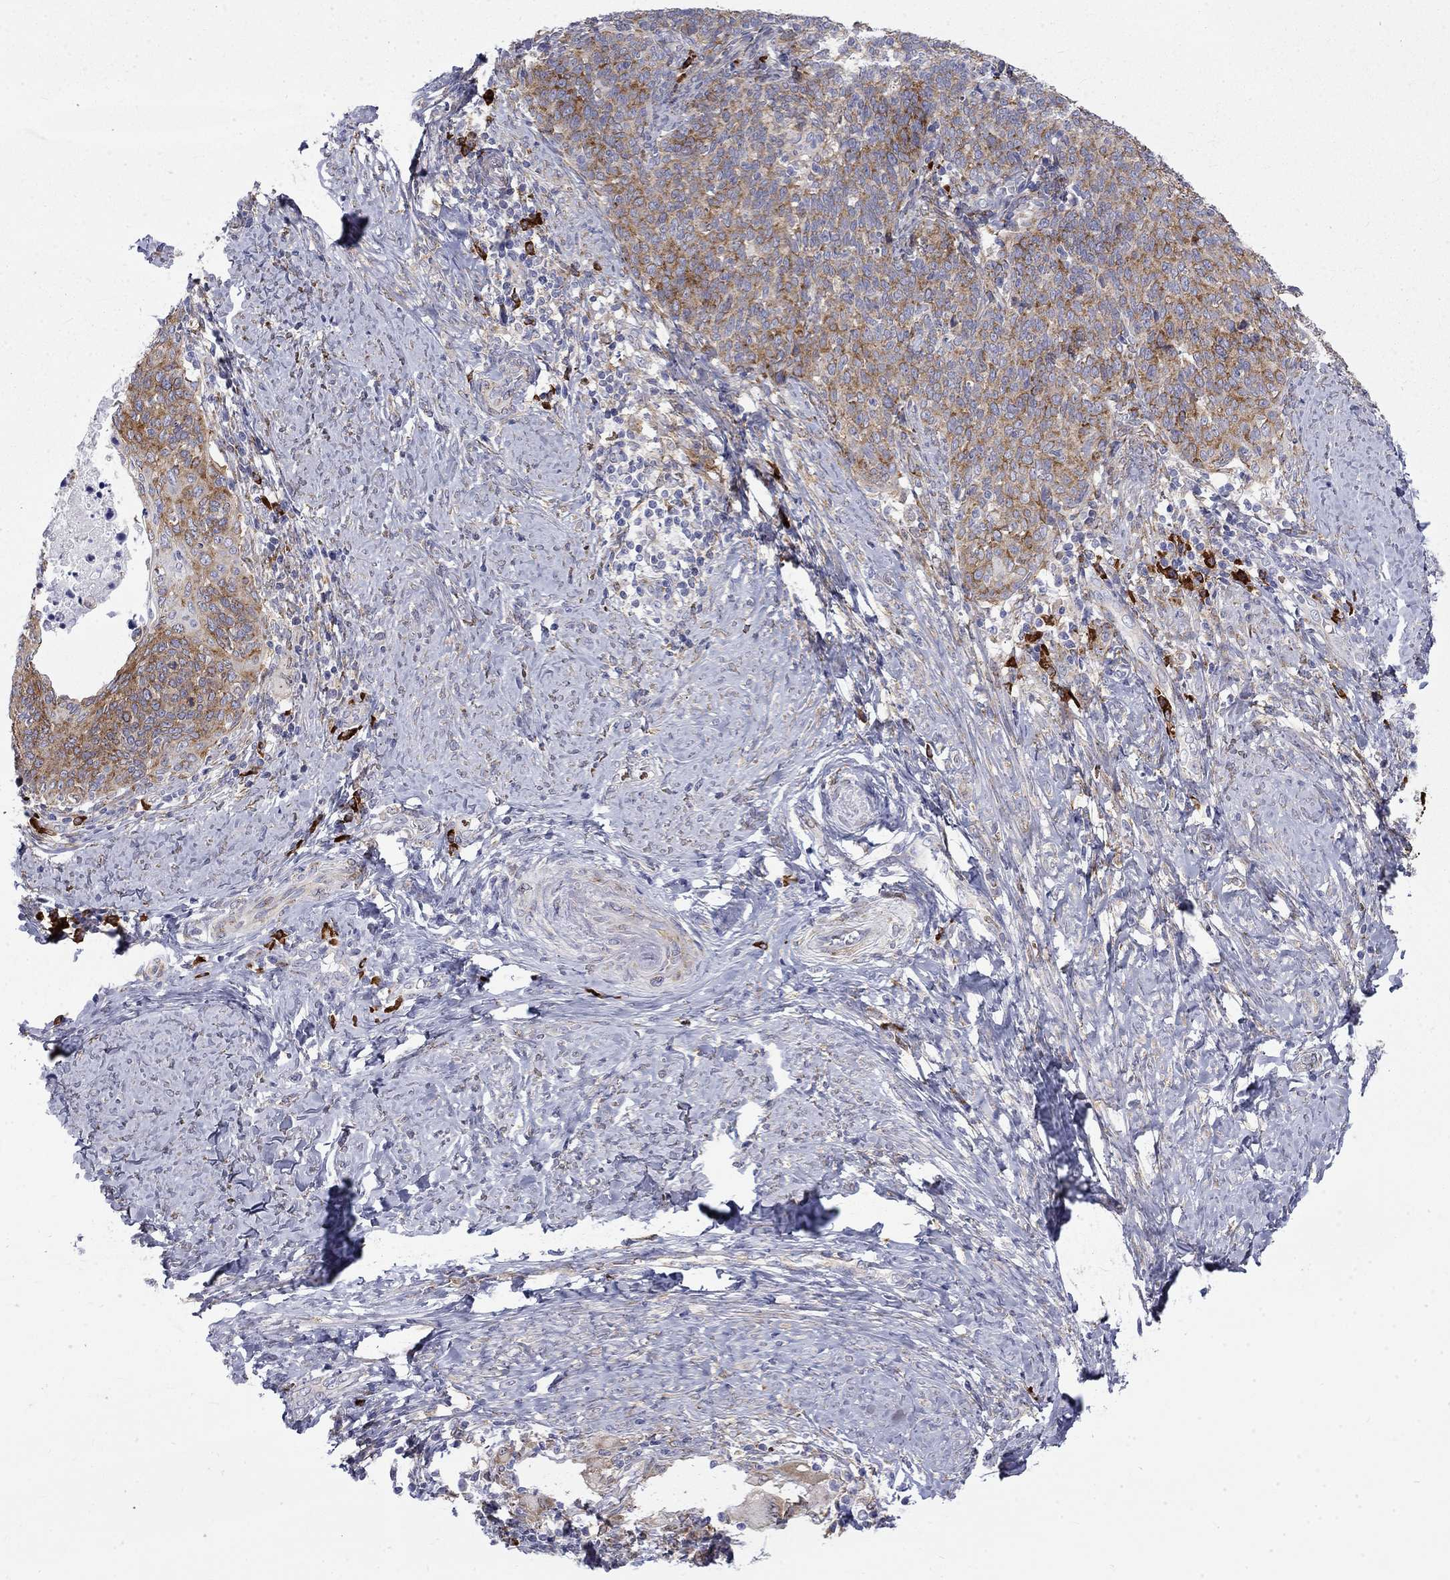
{"staining": {"intensity": "moderate", "quantity": "25%-75%", "location": "cytoplasmic/membranous"}, "tissue": "cervical cancer", "cell_type": "Tumor cells", "image_type": "cancer", "snomed": [{"axis": "morphology", "description": "Normal tissue, NOS"}, {"axis": "morphology", "description": "Squamous cell carcinoma, NOS"}, {"axis": "topography", "description": "Cervix"}], "caption": "High-magnification brightfield microscopy of cervical cancer (squamous cell carcinoma) stained with DAB (3,3'-diaminobenzidine) (brown) and counterstained with hematoxylin (blue). tumor cells exhibit moderate cytoplasmic/membranous expression is identified in approximately25%-75% of cells.", "gene": "PABPC4", "patient": {"sex": "female", "age": 39}}